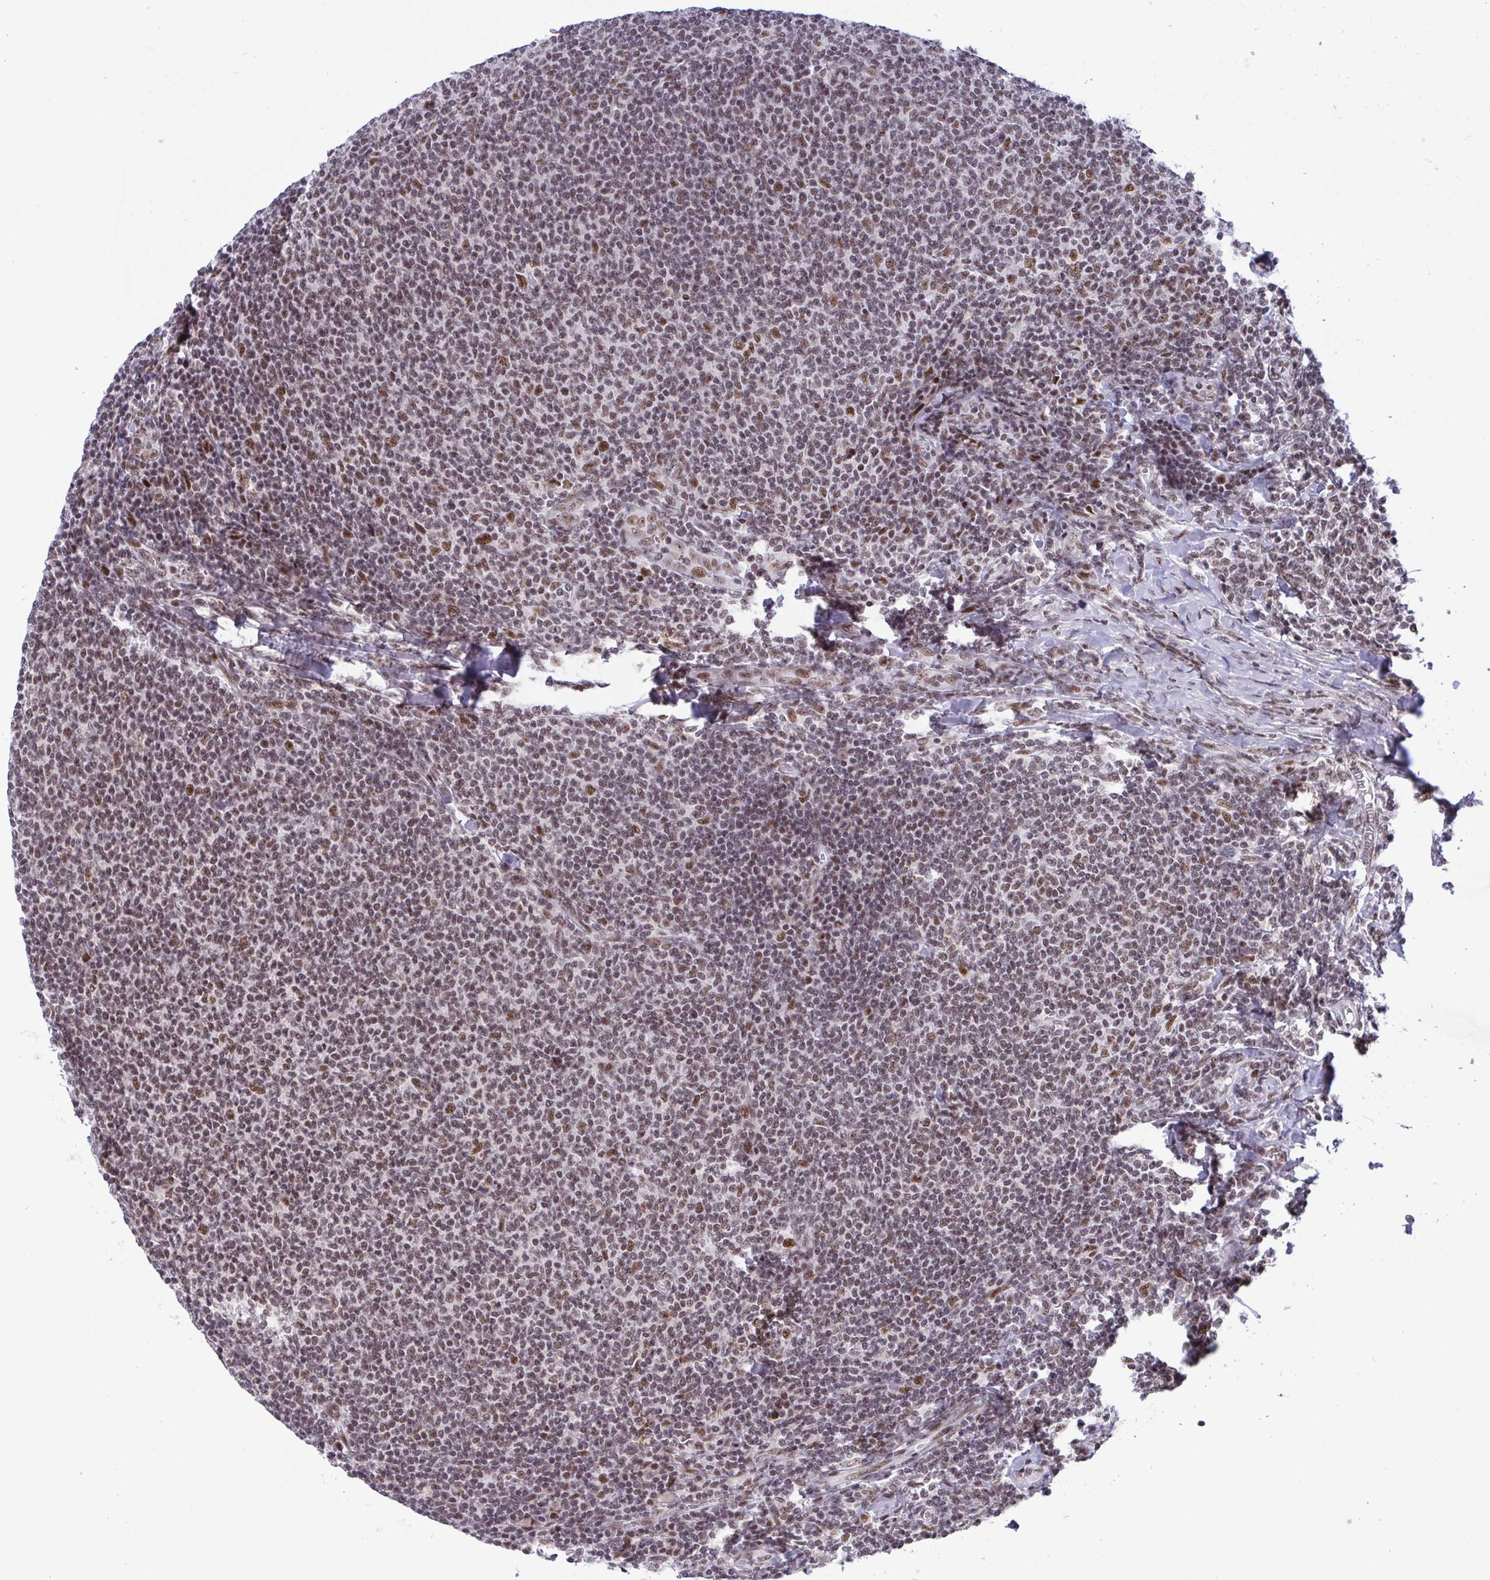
{"staining": {"intensity": "moderate", "quantity": "25%-75%", "location": "nuclear"}, "tissue": "lymphoma", "cell_type": "Tumor cells", "image_type": "cancer", "snomed": [{"axis": "morphology", "description": "Malignant lymphoma, non-Hodgkin's type, Low grade"}, {"axis": "topography", "description": "Lymph node"}], "caption": "IHC (DAB (3,3'-diaminobenzidine)) staining of human low-grade malignant lymphoma, non-Hodgkin's type reveals moderate nuclear protein staining in approximately 25%-75% of tumor cells.", "gene": "WBP11", "patient": {"sex": "male", "age": 52}}